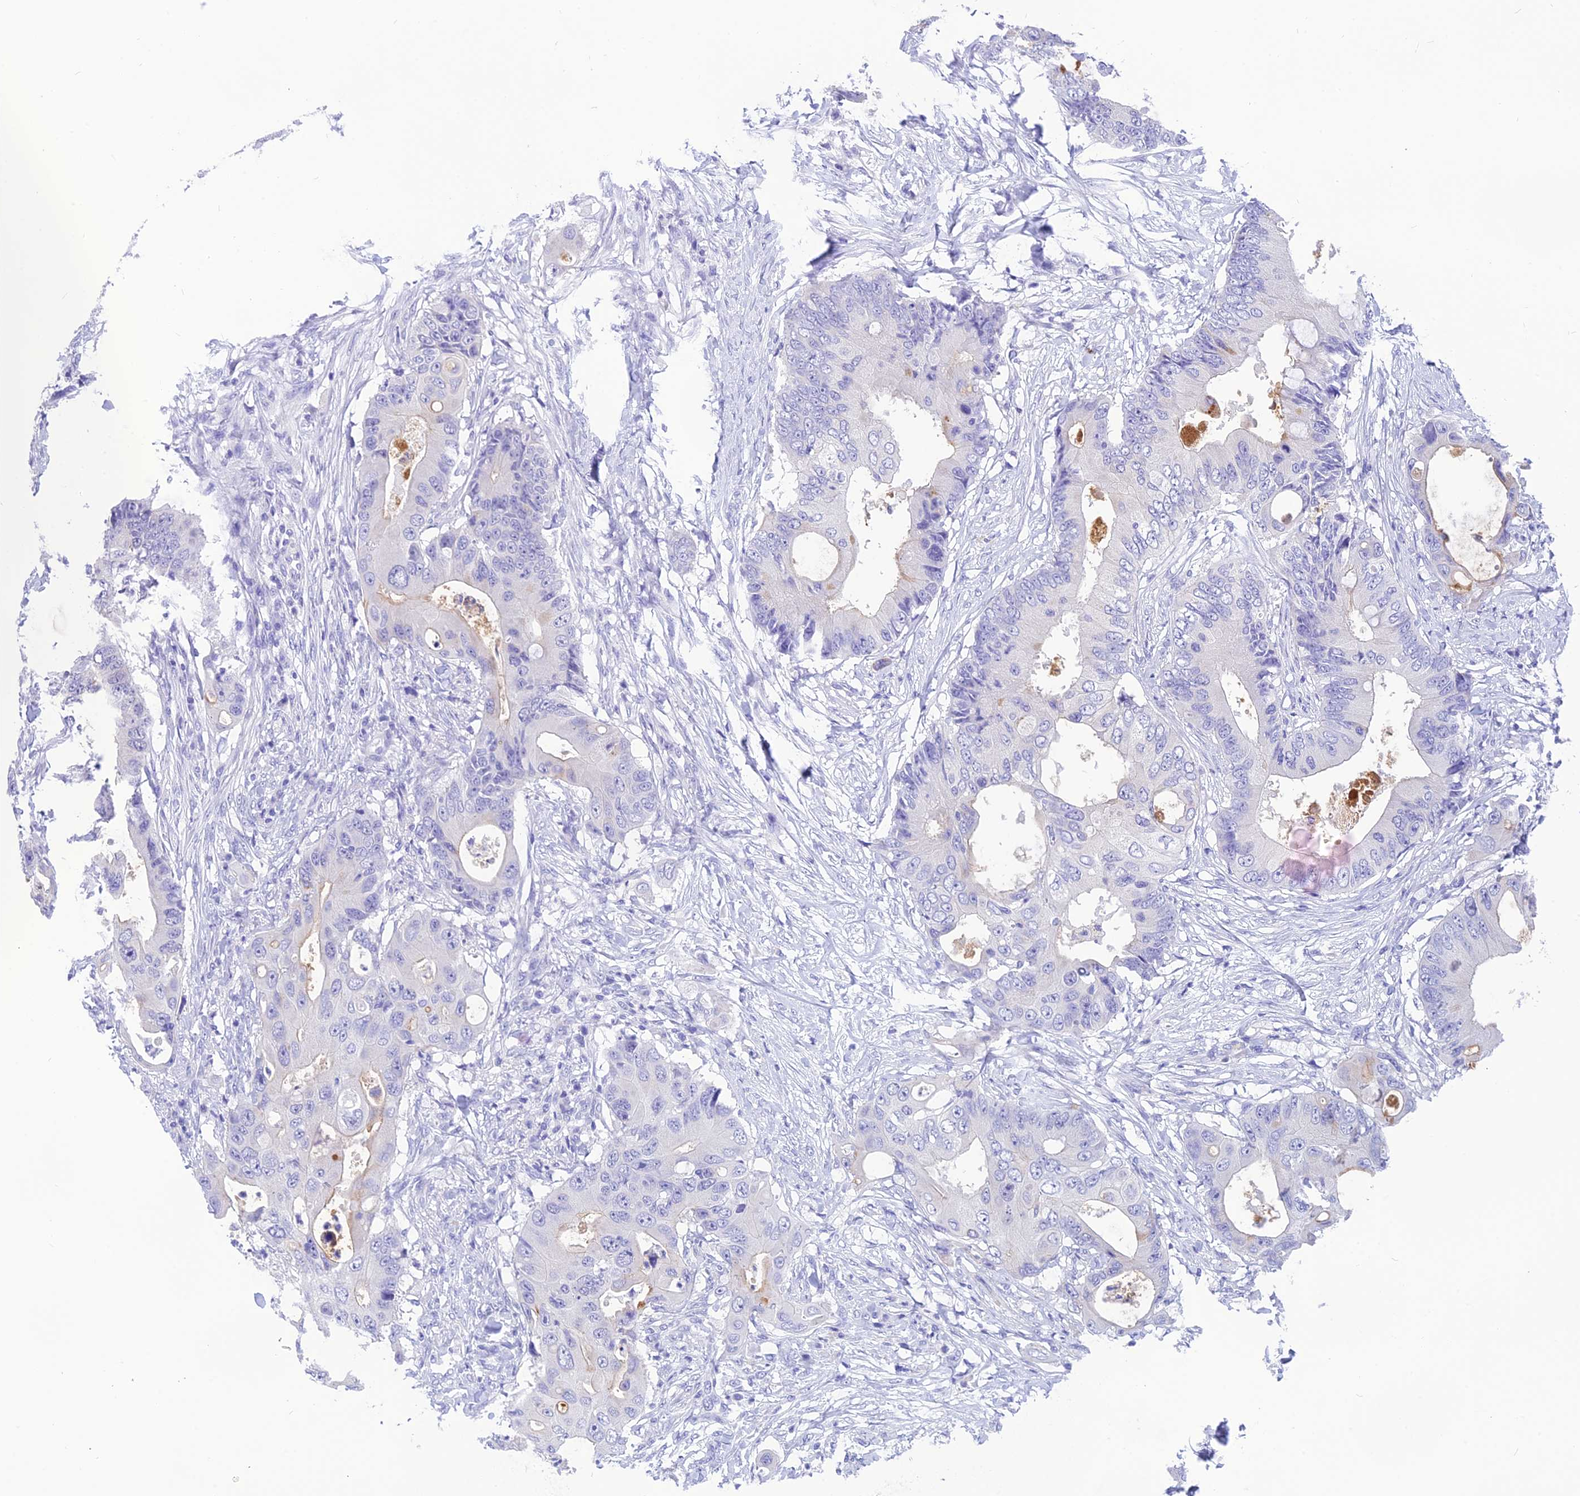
{"staining": {"intensity": "negative", "quantity": "none", "location": "none"}, "tissue": "colorectal cancer", "cell_type": "Tumor cells", "image_type": "cancer", "snomed": [{"axis": "morphology", "description": "Adenocarcinoma, NOS"}, {"axis": "topography", "description": "Colon"}], "caption": "Immunohistochemistry (IHC) of adenocarcinoma (colorectal) exhibits no positivity in tumor cells.", "gene": "KDELR3", "patient": {"sex": "male", "age": 71}}